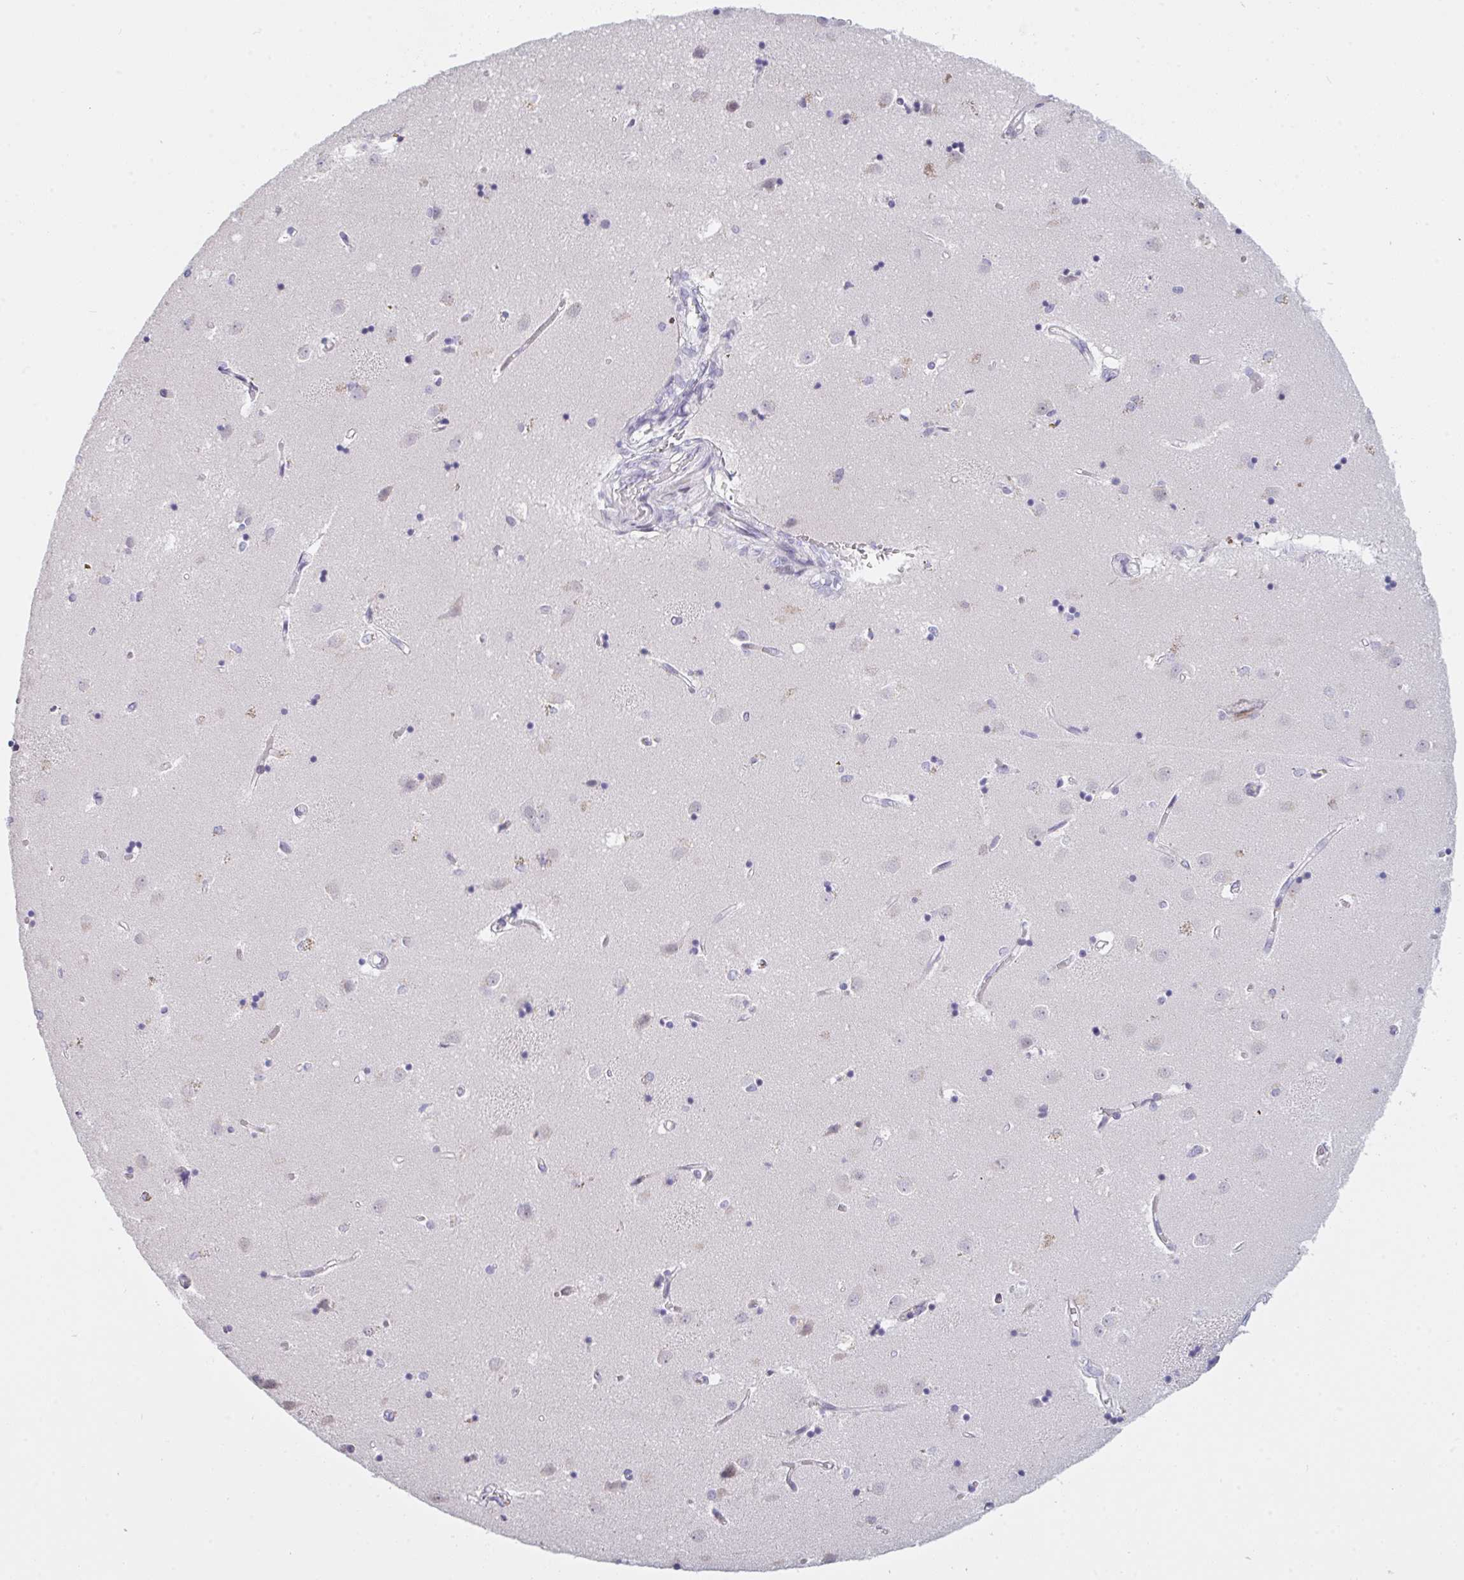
{"staining": {"intensity": "negative", "quantity": "none", "location": "none"}, "tissue": "caudate", "cell_type": "Glial cells", "image_type": "normal", "snomed": [{"axis": "morphology", "description": "Normal tissue, NOS"}, {"axis": "topography", "description": "Lateral ventricle wall"}], "caption": "A high-resolution photomicrograph shows IHC staining of normal caudate, which reveals no significant expression in glial cells.", "gene": "DSCAML1", "patient": {"sex": "male", "age": 54}}